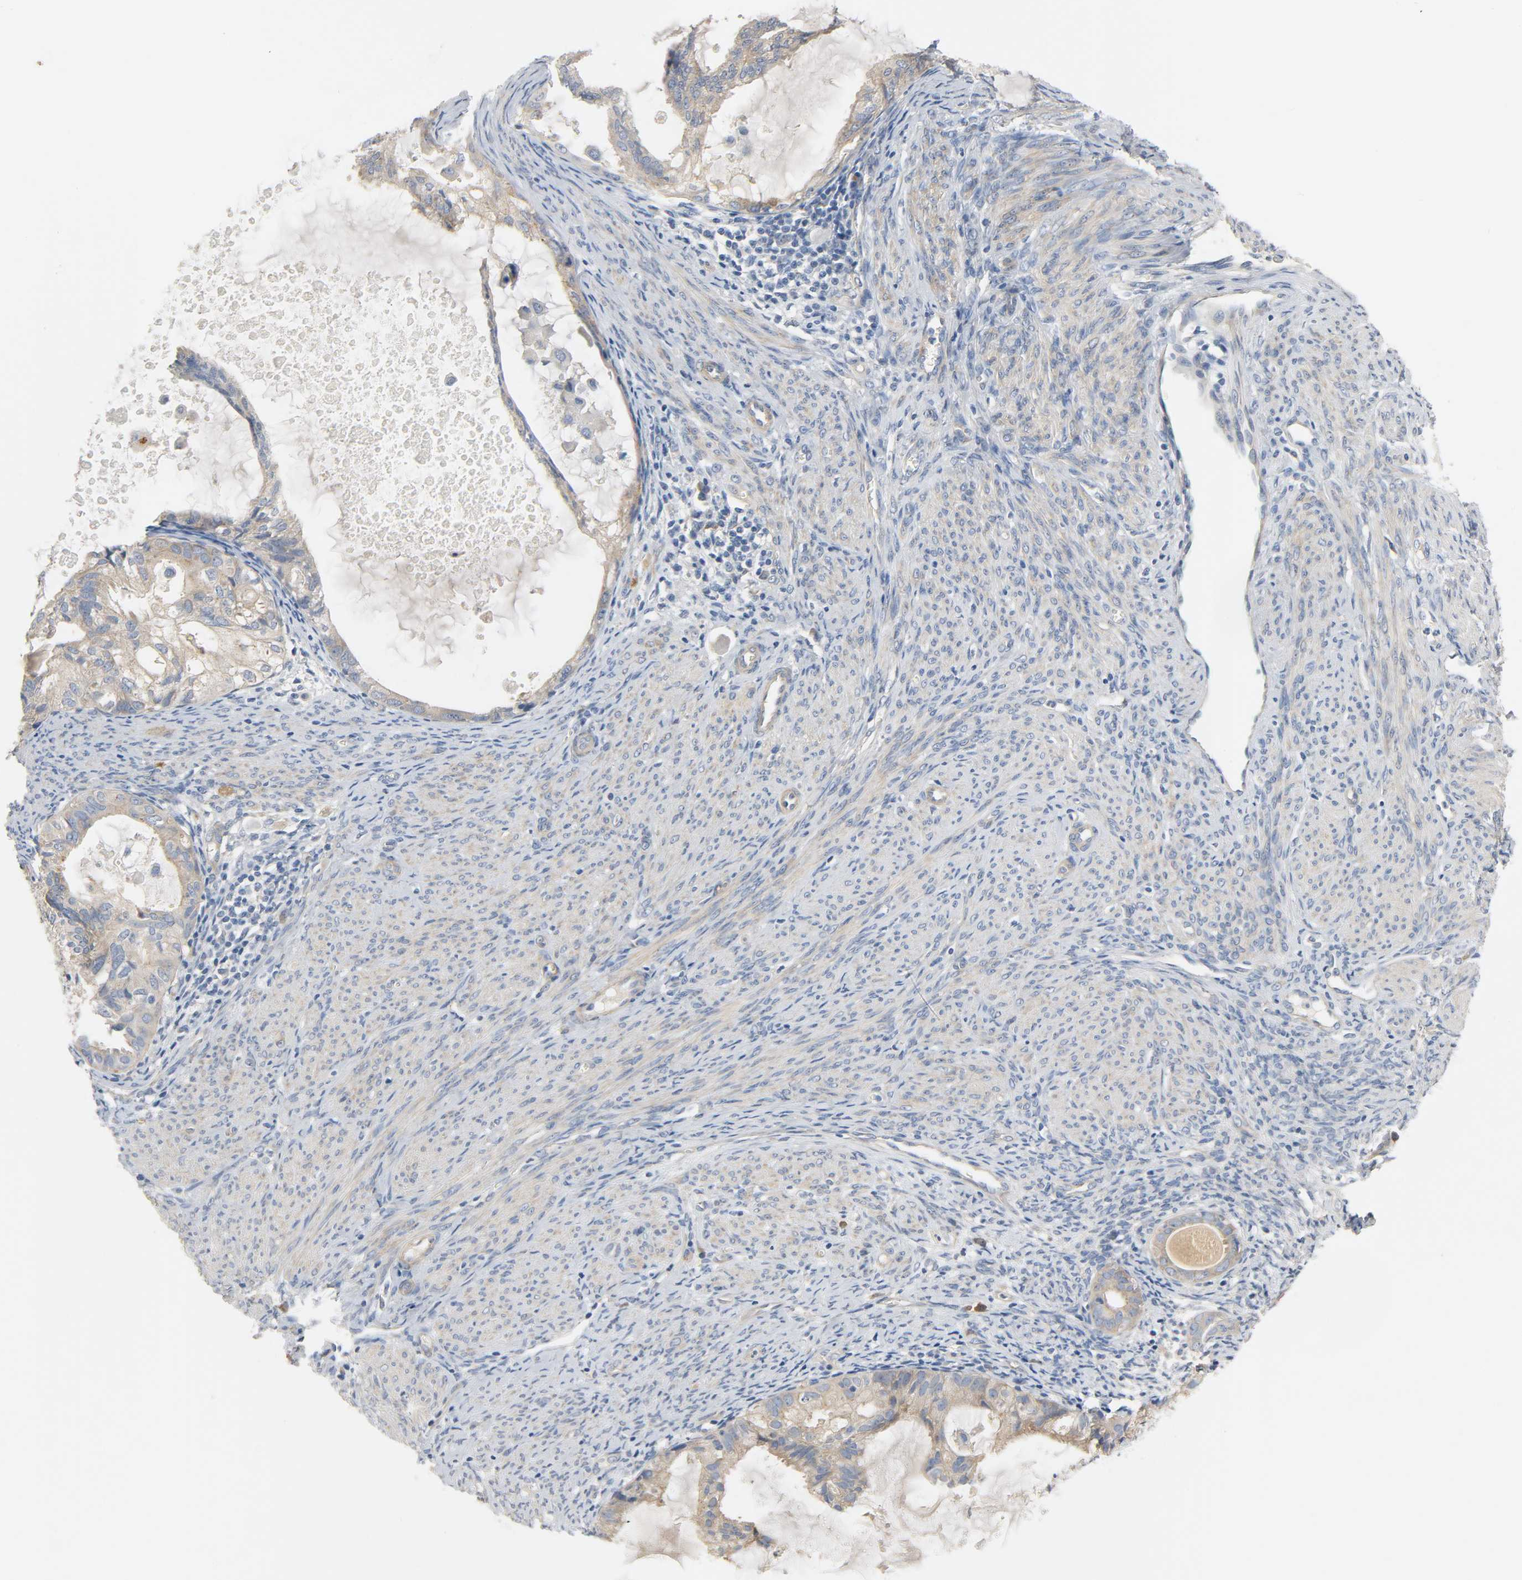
{"staining": {"intensity": "moderate", "quantity": ">75%", "location": "cytoplasmic/membranous"}, "tissue": "cervical cancer", "cell_type": "Tumor cells", "image_type": "cancer", "snomed": [{"axis": "morphology", "description": "Normal tissue, NOS"}, {"axis": "morphology", "description": "Adenocarcinoma, NOS"}, {"axis": "topography", "description": "Cervix"}, {"axis": "topography", "description": "Endometrium"}], "caption": "This histopathology image demonstrates immunohistochemistry (IHC) staining of cervical adenocarcinoma, with medium moderate cytoplasmic/membranous staining in about >75% of tumor cells.", "gene": "ARPC1A", "patient": {"sex": "female", "age": 86}}